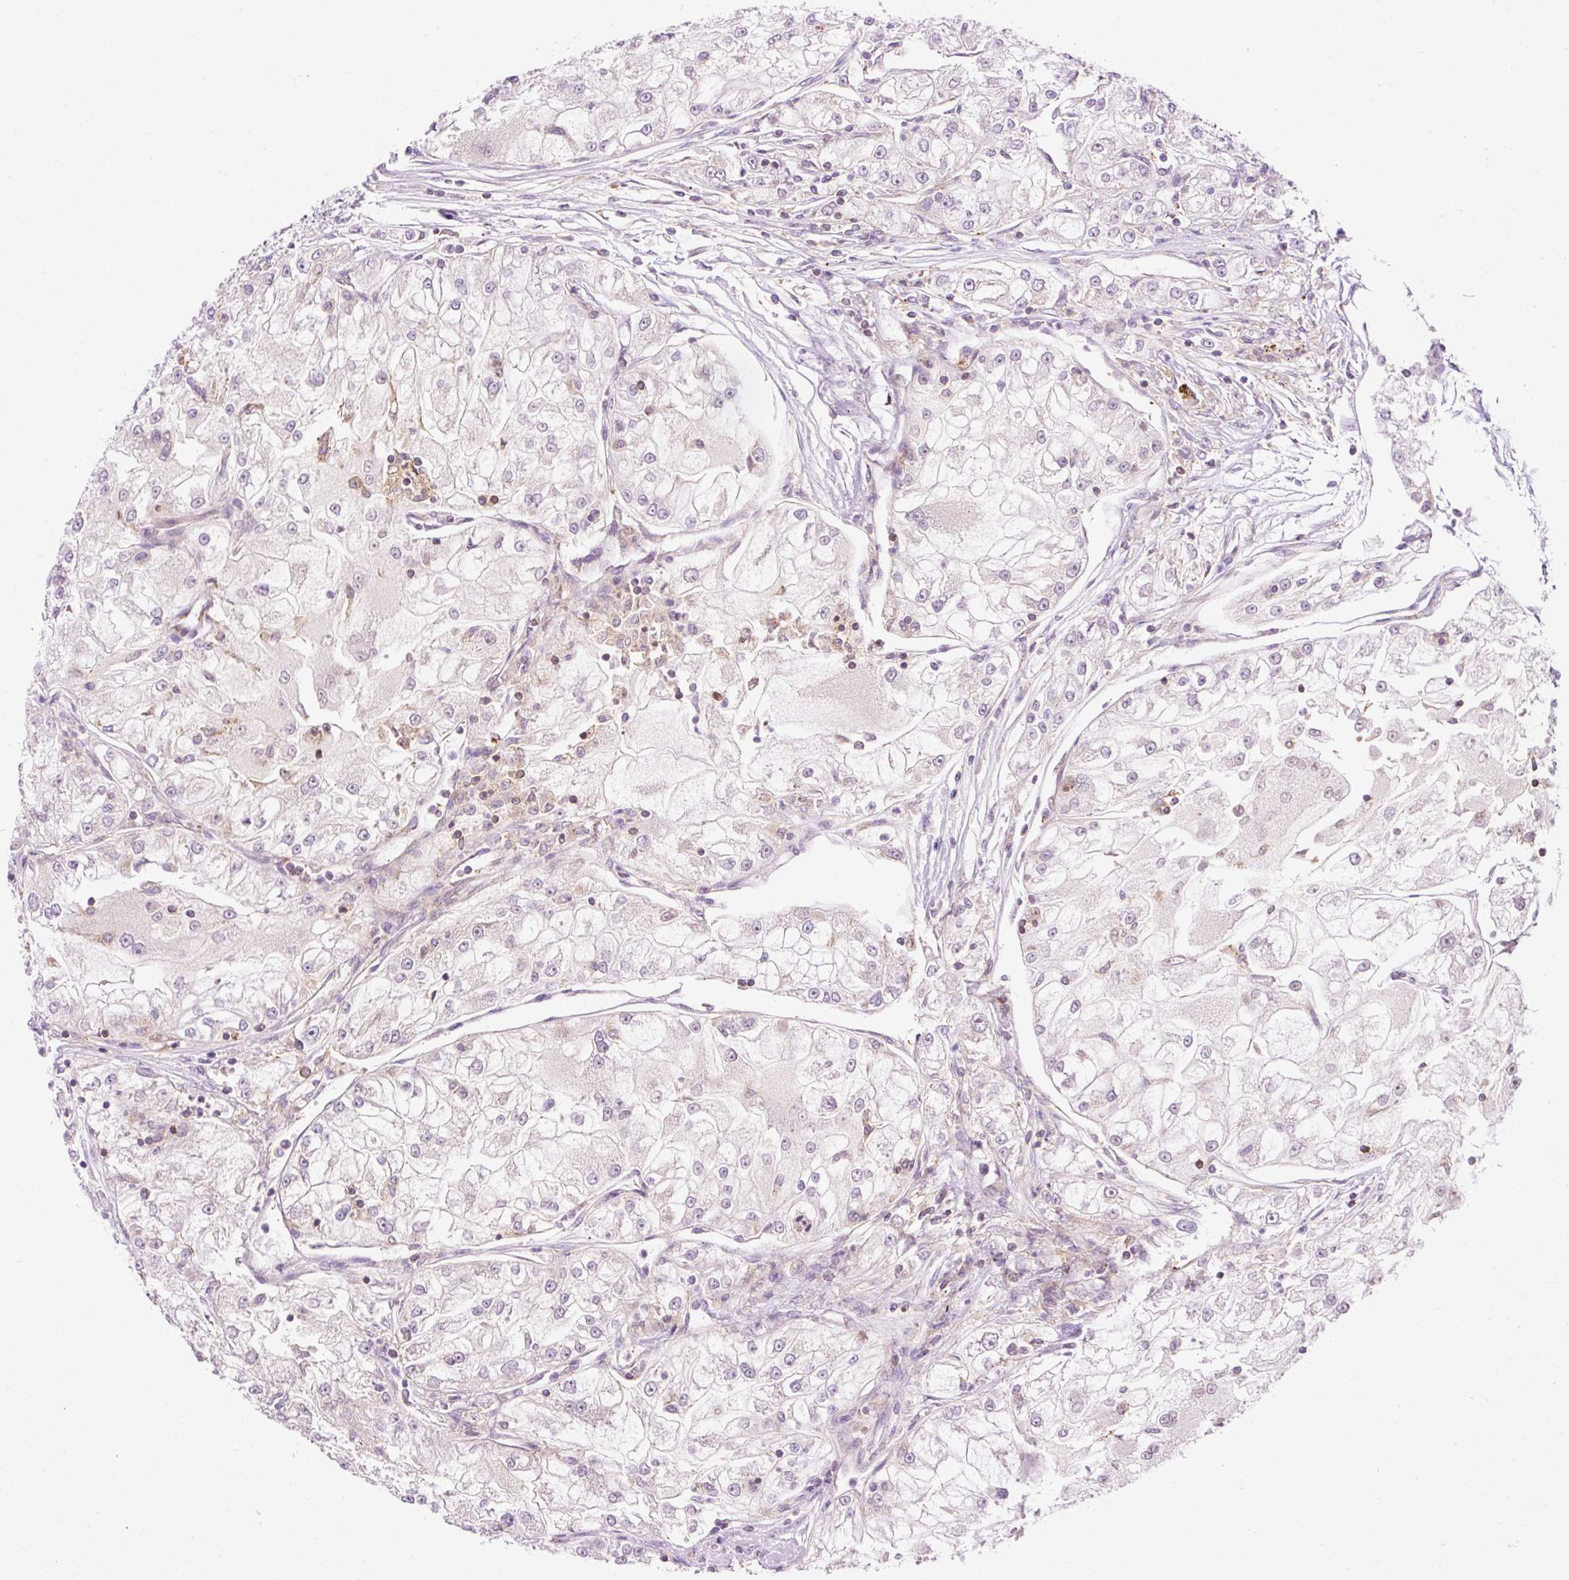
{"staining": {"intensity": "negative", "quantity": "none", "location": "none"}, "tissue": "renal cancer", "cell_type": "Tumor cells", "image_type": "cancer", "snomed": [{"axis": "morphology", "description": "Adenocarcinoma, NOS"}, {"axis": "topography", "description": "Kidney"}], "caption": "There is no significant staining in tumor cells of adenocarcinoma (renal). (DAB IHC with hematoxylin counter stain).", "gene": "CD83", "patient": {"sex": "female", "age": 72}}